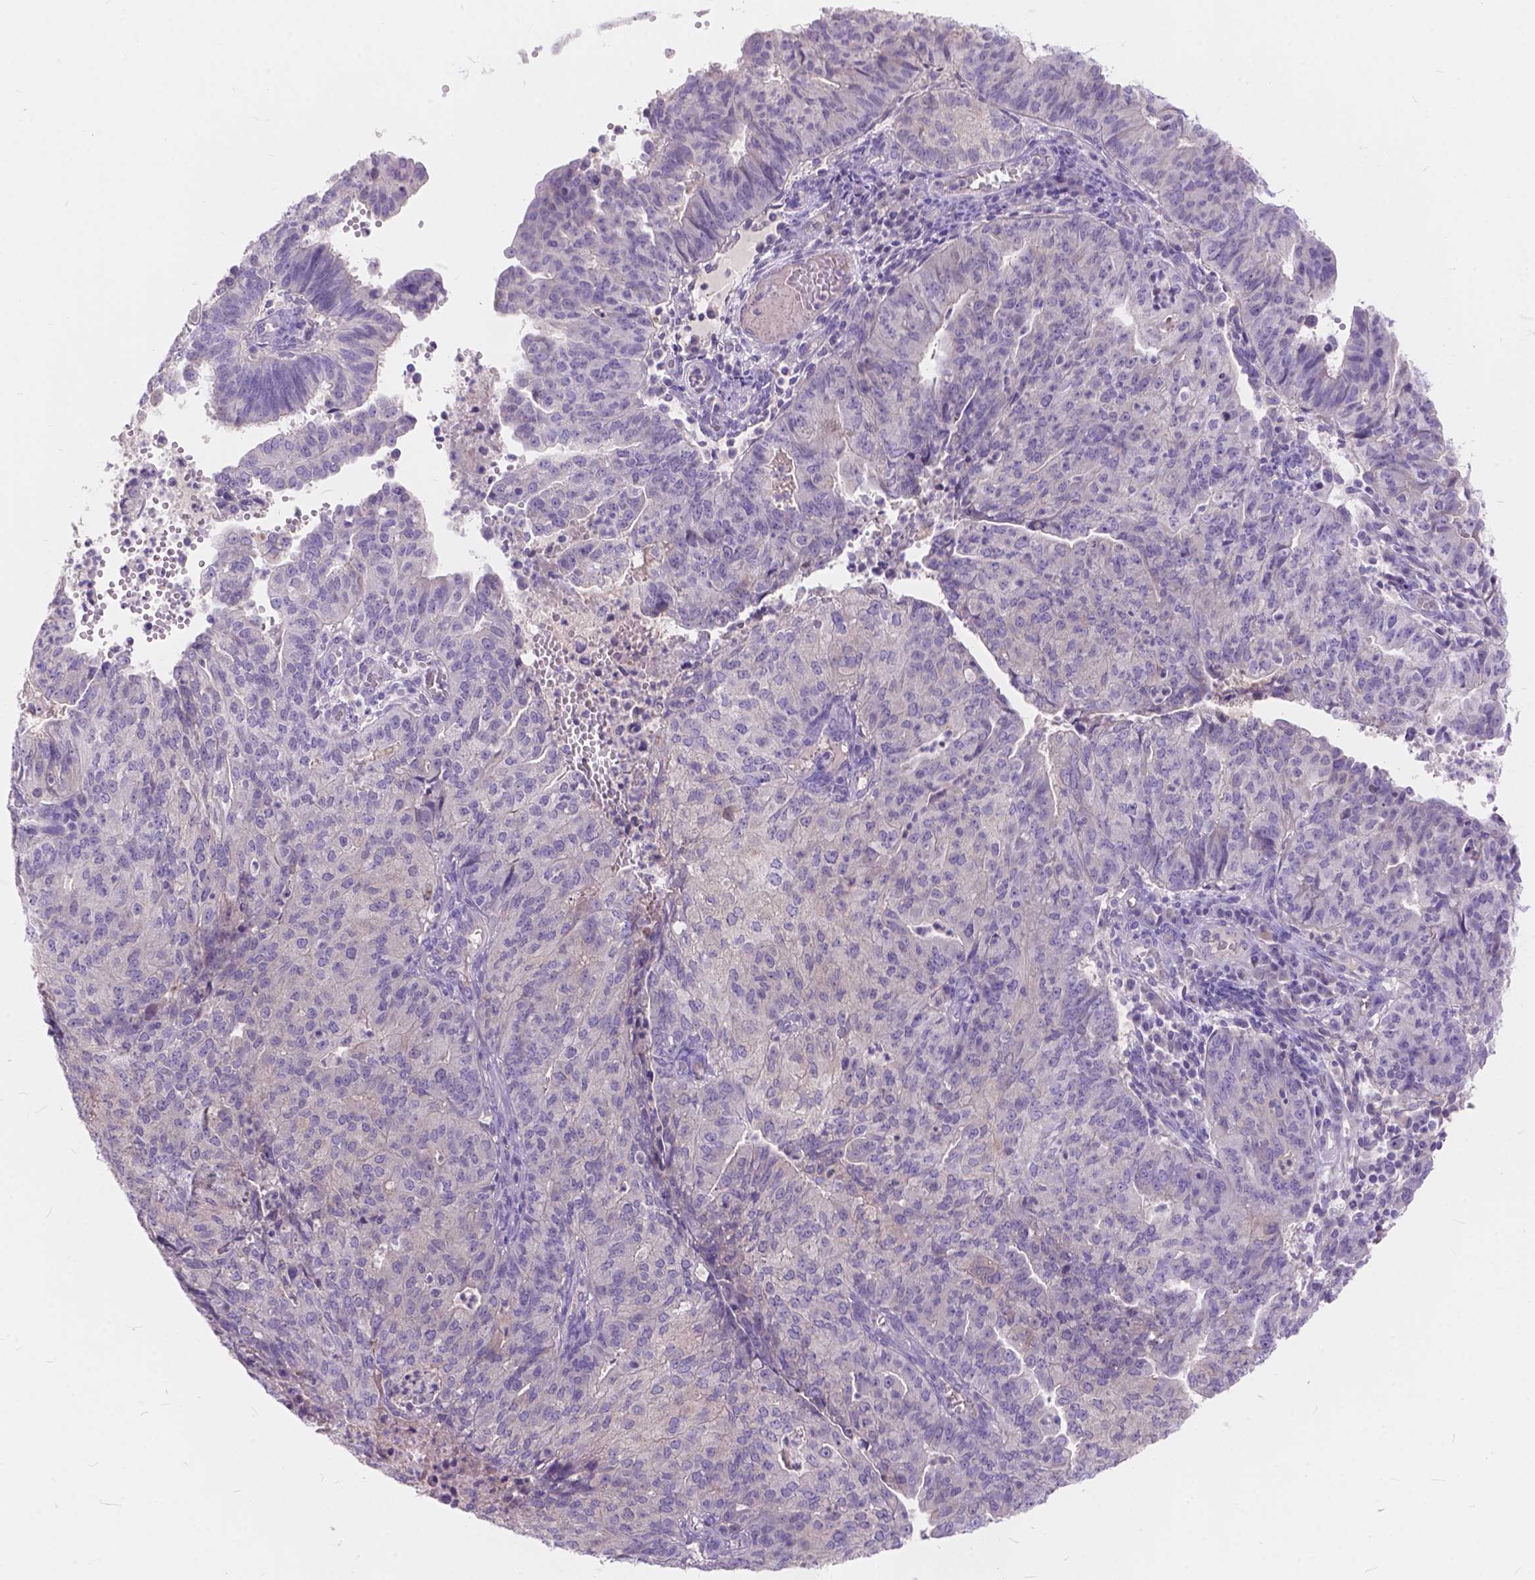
{"staining": {"intensity": "negative", "quantity": "none", "location": "none"}, "tissue": "endometrial cancer", "cell_type": "Tumor cells", "image_type": "cancer", "snomed": [{"axis": "morphology", "description": "Adenocarcinoma, NOS"}, {"axis": "topography", "description": "Endometrium"}], "caption": "Endometrial cancer was stained to show a protein in brown. There is no significant expression in tumor cells. (Stains: DAB immunohistochemistry with hematoxylin counter stain, Microscopy: brightfield microscopy at high magnification).", "gene": "PEX11G", "patient": {"sex": "female", "age": 82}}